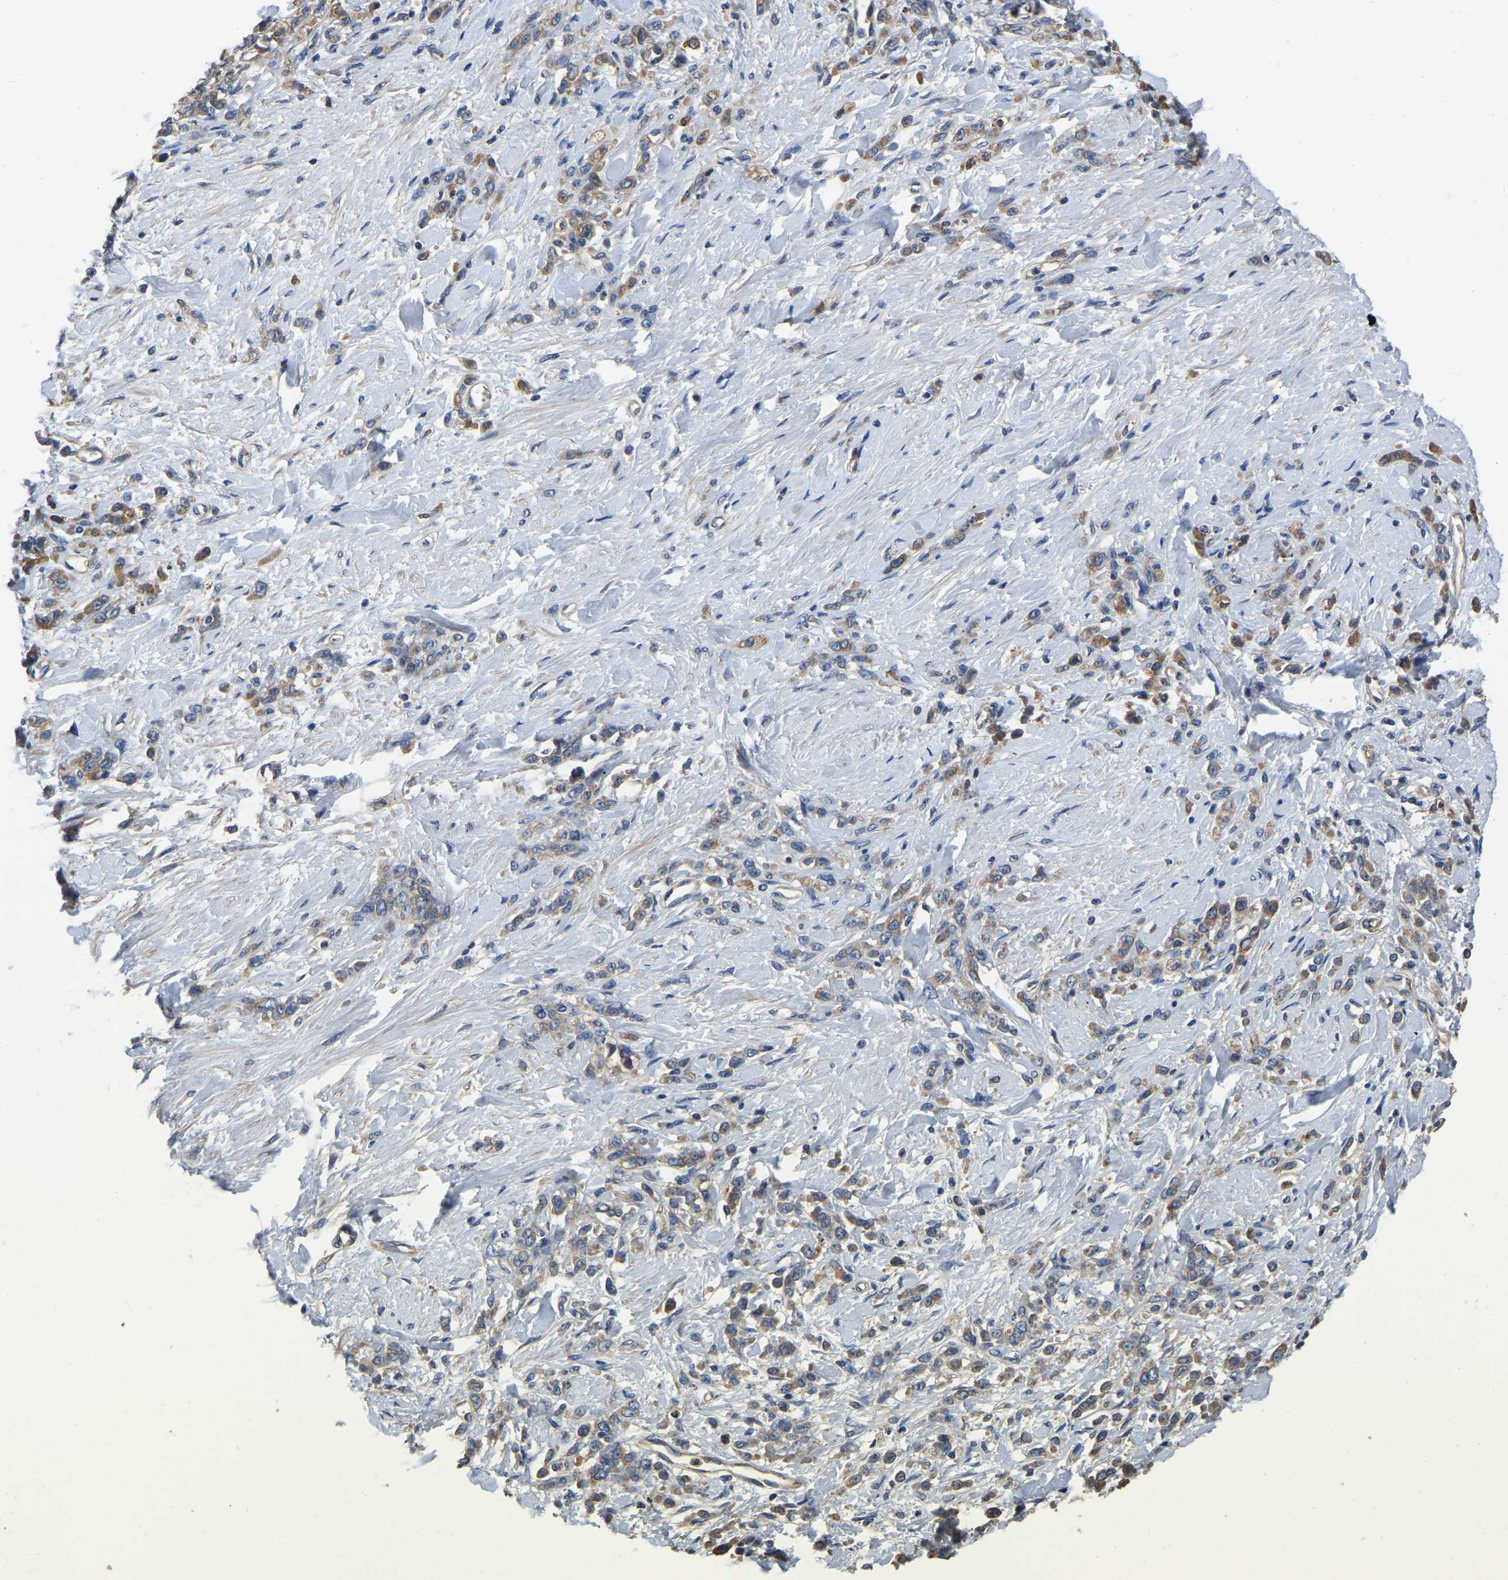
{"staining": {"intensity": "moderate", "quantity": ">75%", "location": "cytoplasmic/membranous"}, "tissue": "stomach cancer", "cell_type": "Tumor cells", "image_type": "cancer", "snomed": [{"axis": "morphology", "description": "Normal tissue, NOS"}, {"axis": "morphology", "description": "Adenocarcinoma, NOS"}, {"axis": "topography", "description": "Stomach"}], "caption": "Immunohistochemical staining of stomach cancer (adenocarcinoma) displays moderate cytoplasmic/membranous protein staining in about >75% of tumor cells.", "gene": "GARS1", "patient": {"sex": "male", "age": 82}}